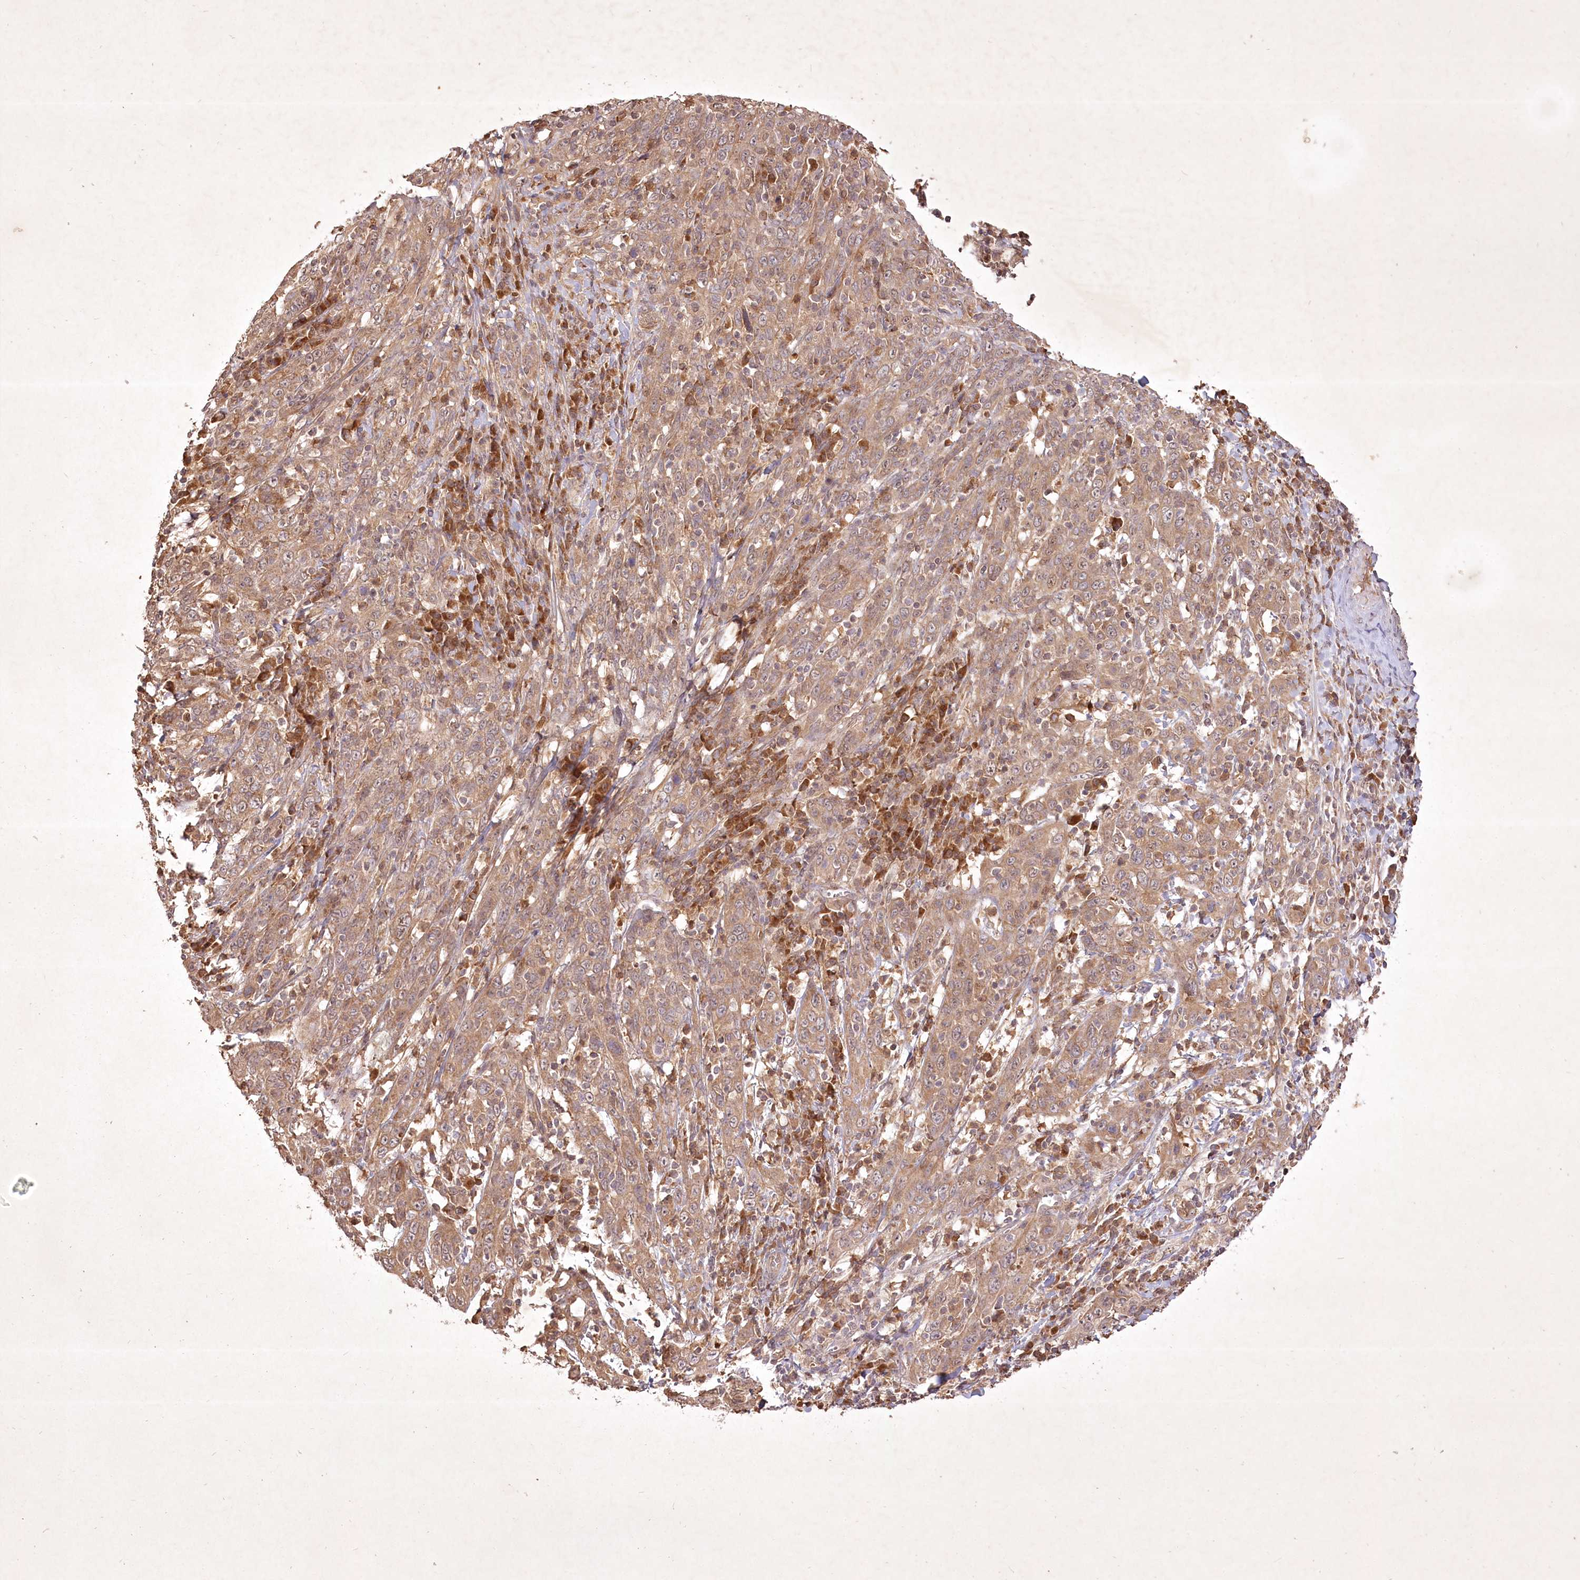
{"staining": {"intensity": "moderate", "quantity": ">75%", "location": "cytoplasmic/membranous"}, "tissue": "cervical cancer", "cell_type": "Tumor cells", "image_type": "cancer", "snomed": [{"axis": "morphology", "description": "Squamous cell carcinoma, NOS"}, {"axis": "topography", "description": "Cervix"}], "caption": "IHC photomicrograph of neoplastic tissue: human cervical cancer stained using immunohistochemistry reveals medium levels of moderate protein expression localized specifically in the cytoplasmic/membranous of tumor cells, appearing as a cytoplasmic/membranous brown color.", "gene": "IRAK1BP1", "patient": {"sex": "female", "age": 46}}